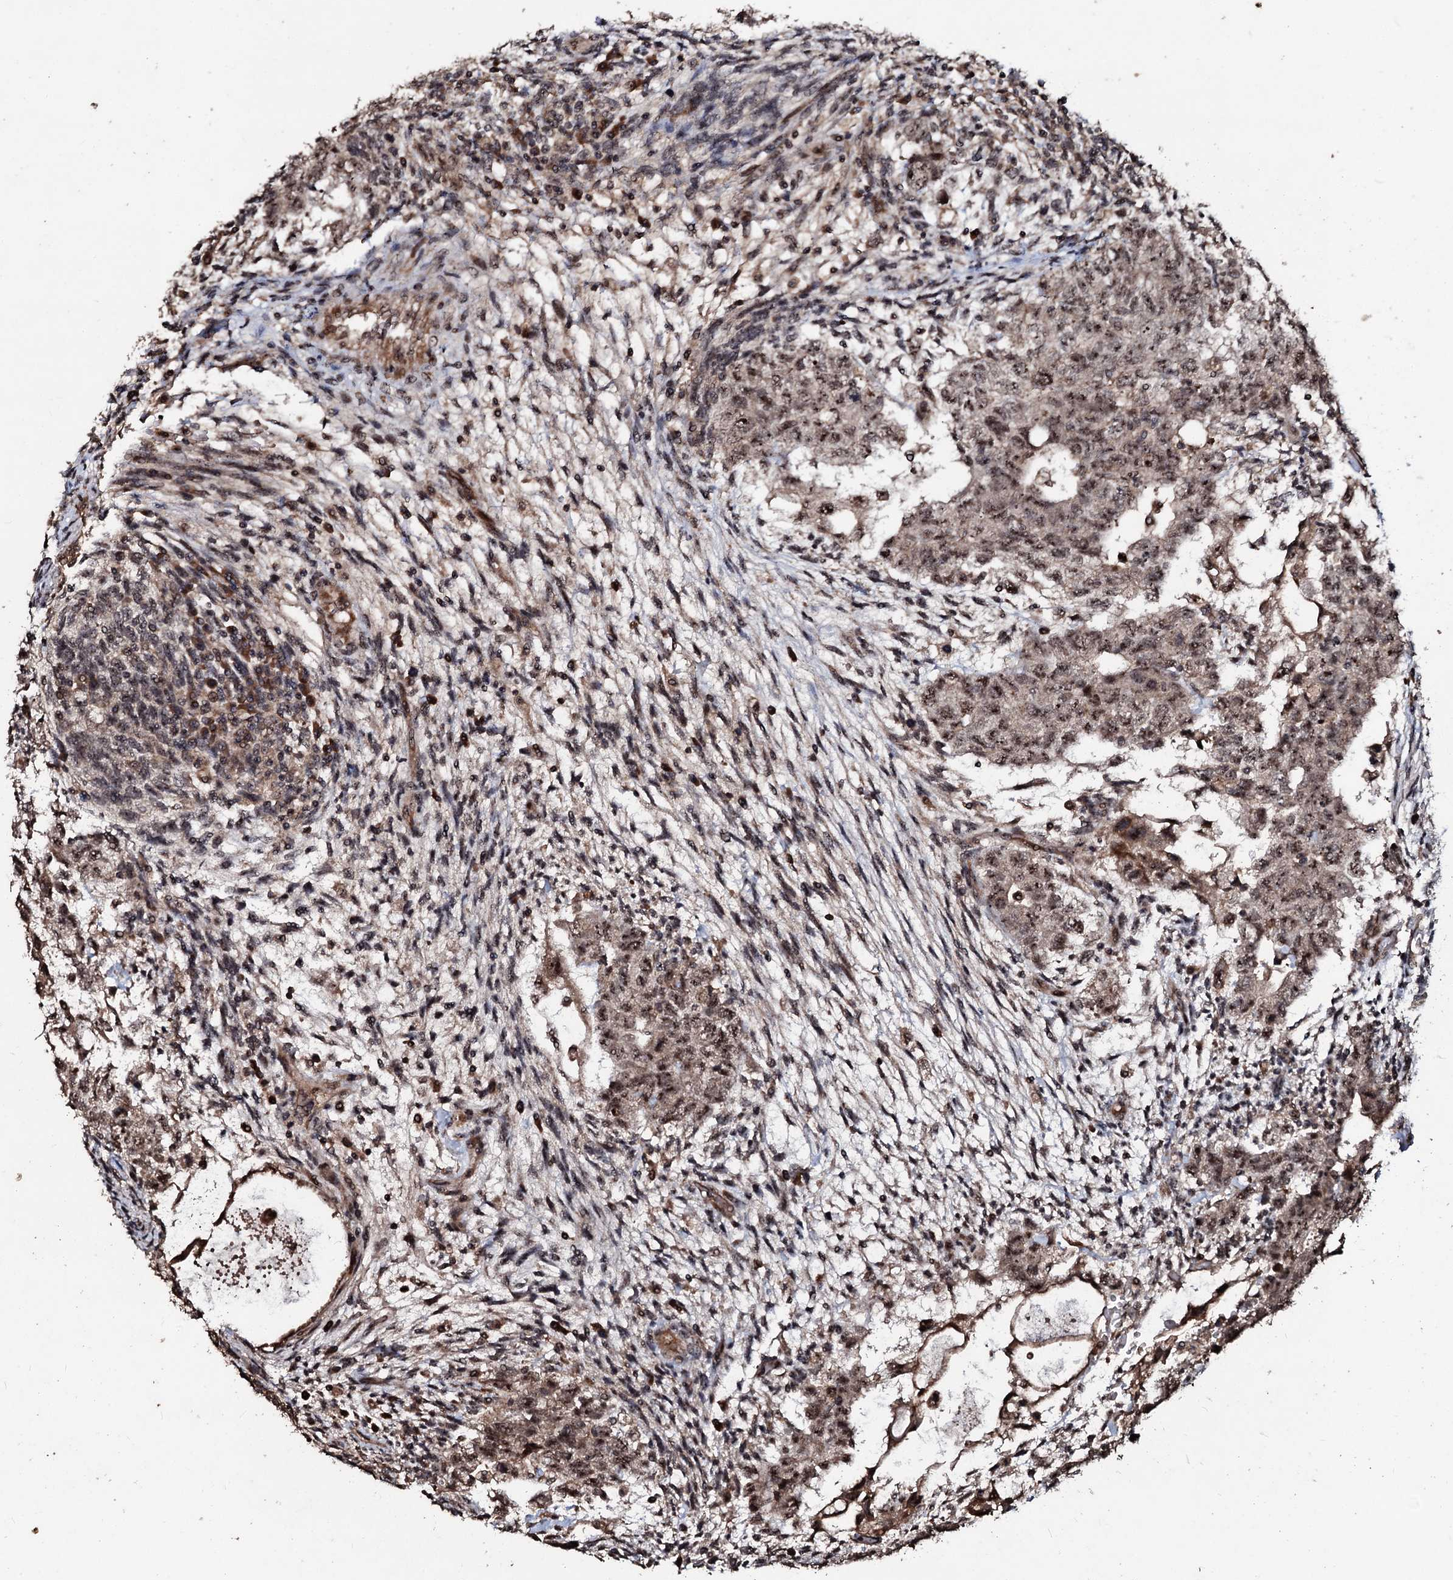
{"staining": {"intensity": "moderate", "quantity": ">75%", "location": "cytoplasmic/membranous,nuclear"}, "tissue": "testis cancer", "cell_type": "Tumor cells", "image_type": "cancer", "snomed": [{"axis": "morphology", "description": "Carcinoma, Embryonal, NOS"}, {"axis": "topography", "description": "Testis"}], "caption": "This photomicrograph exhibits immunohistochemistry staining of testis embryonal carcinoma, with medium moderate cytoplasmic/membranous and nuclear staining in approximately >75% of tumor cells.", "gene": "SUPT7L", "patient": {"sex": "male", "age": 36}}